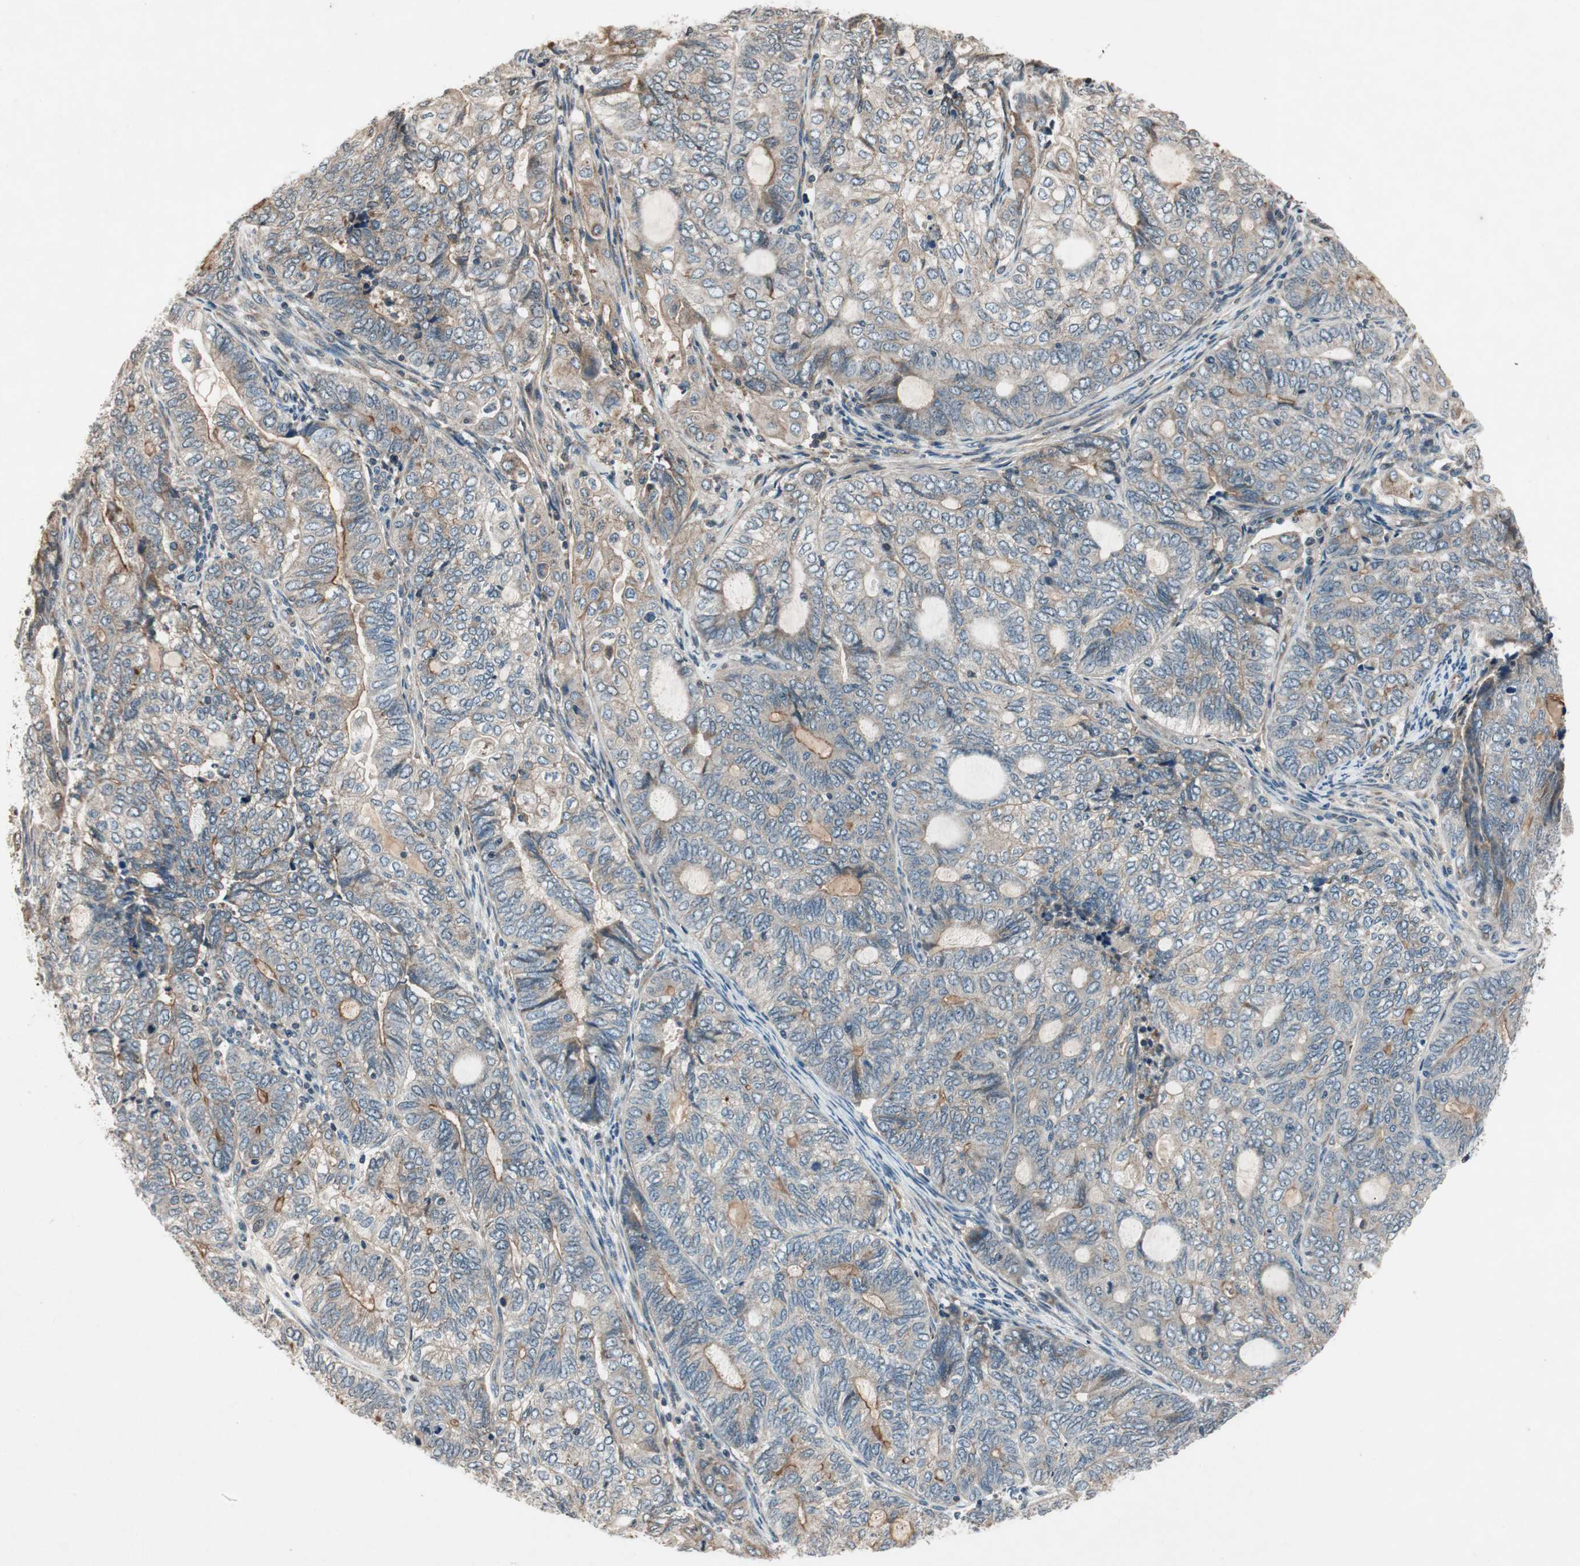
{"staining": {"intensity": "moderate", "quantity": "25%-75%", "location": "cytoplasmic/membranous"}, "tissue": "endometrial cancer", "cell_type": "Tumor cells", "image_type": "cancer", "snomed": [{"axis": "morphology", "description": "Adenocarcinoma, NOS"}, {"axis": "topography", "description": "Uterus"}, {"axis": "topography", "description": "Endometrium"}], "caption": "Endometrial cancer (adenocarcinoma) stained with immunohistochemistry (IHC) shows moderate cytoplasmic/membranous expression in about 25%-75% of tumor cells. Immunohistochemistry stains the protein in brown and the nuclei are stained blue.", "gene": "GCLM", "patient": {"sex": "female", "age": 70}}